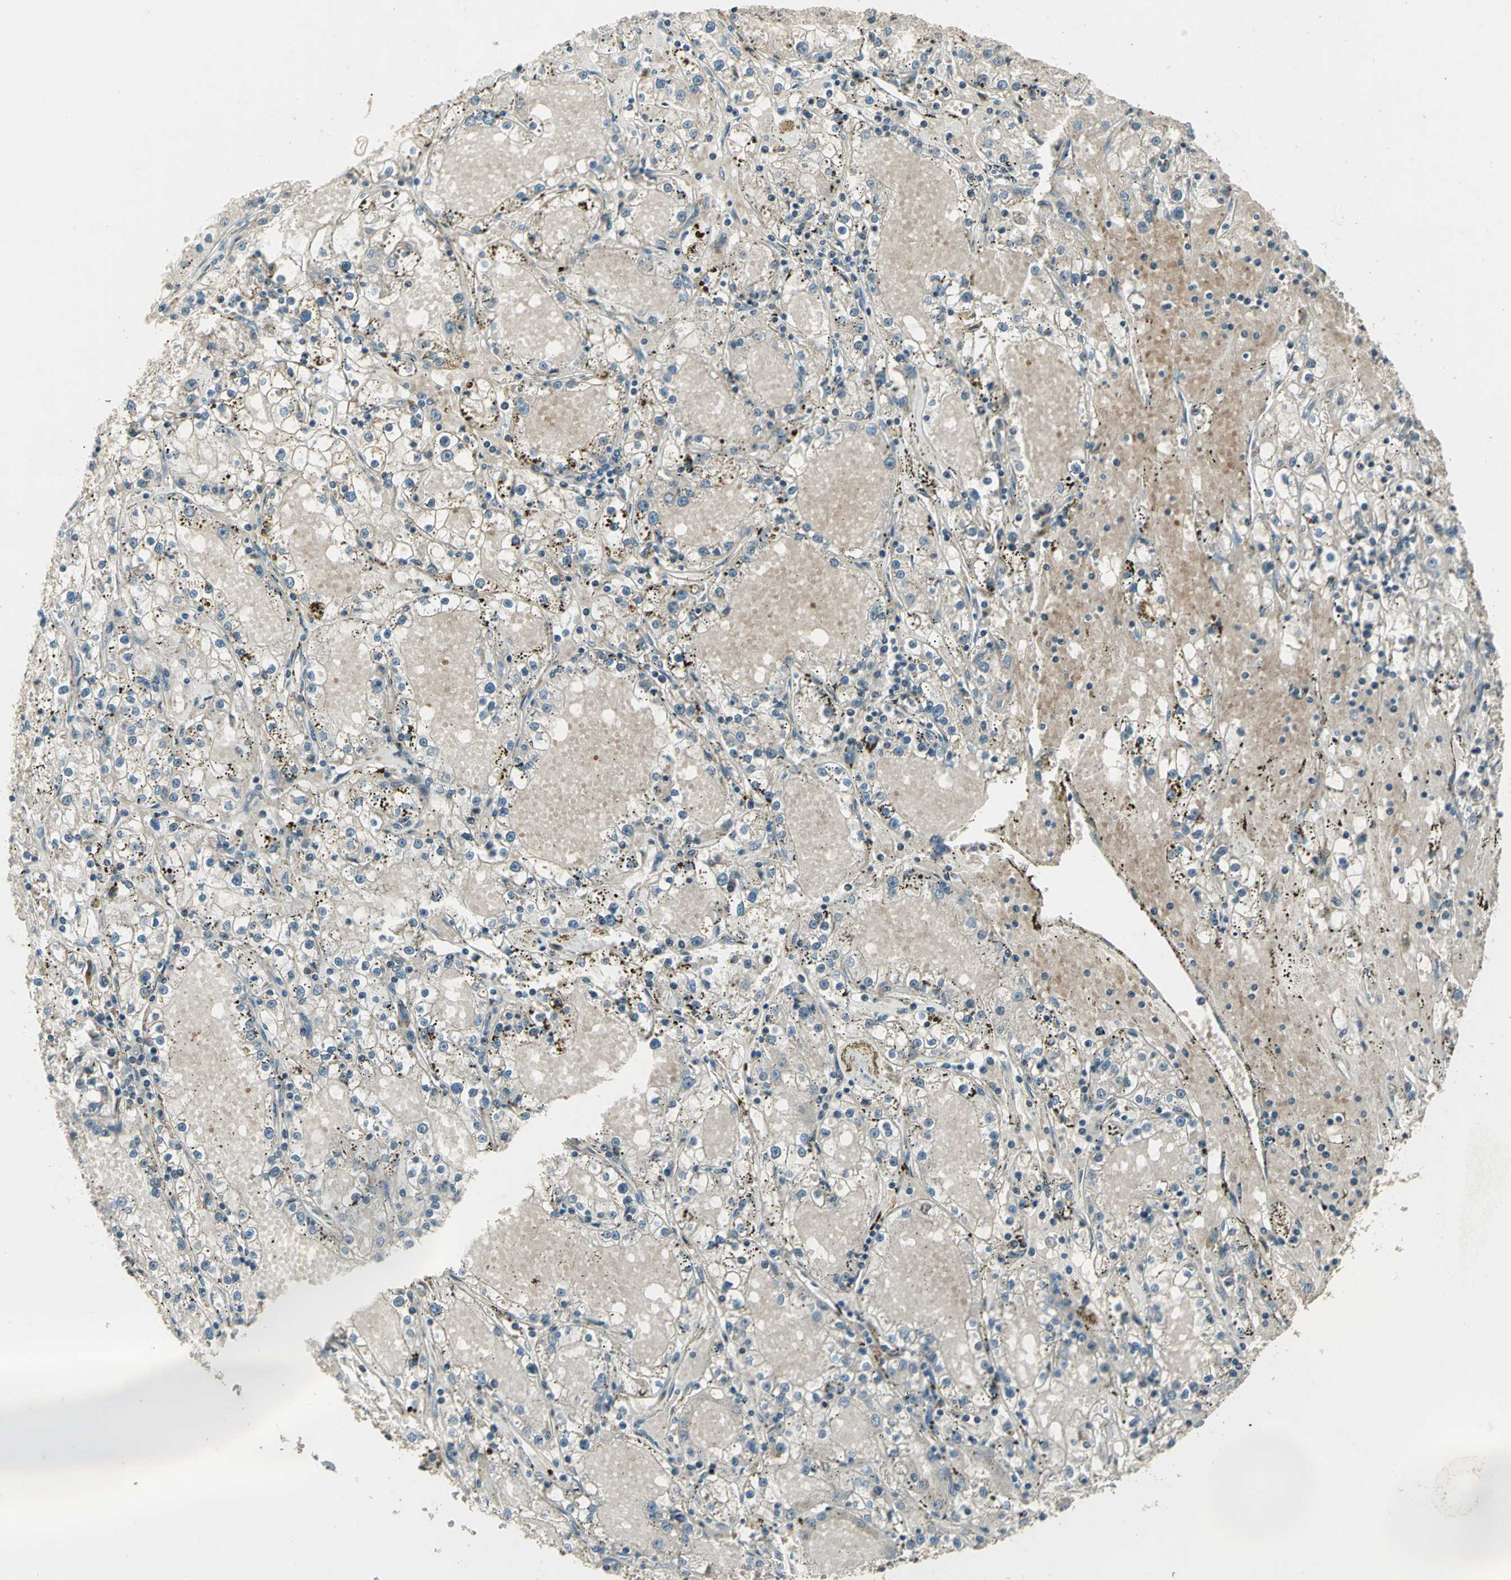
{"staining": {"intensity": "negative", "quantity": "none", "location": "none"}, "tissue": "renal cancer", "cell_type": "Tumor cells", "image_type": "cancer", "snomed": [{"axis": "morphology", "description": "Adenocarcinoma, NOS"}, {"axis": "topography", "description": "Kidney"}], "caption": "Image shows no protein positivity in tumor cells of renal adenocarcinoma tissue. The staining is performed using DAB (3,3'-diaminobenzidine) brown chromogen with nuclei counter-stained in using hematoxylin.", "gene": "RAD17", "patient": {"sex": "male", "age": 56}}